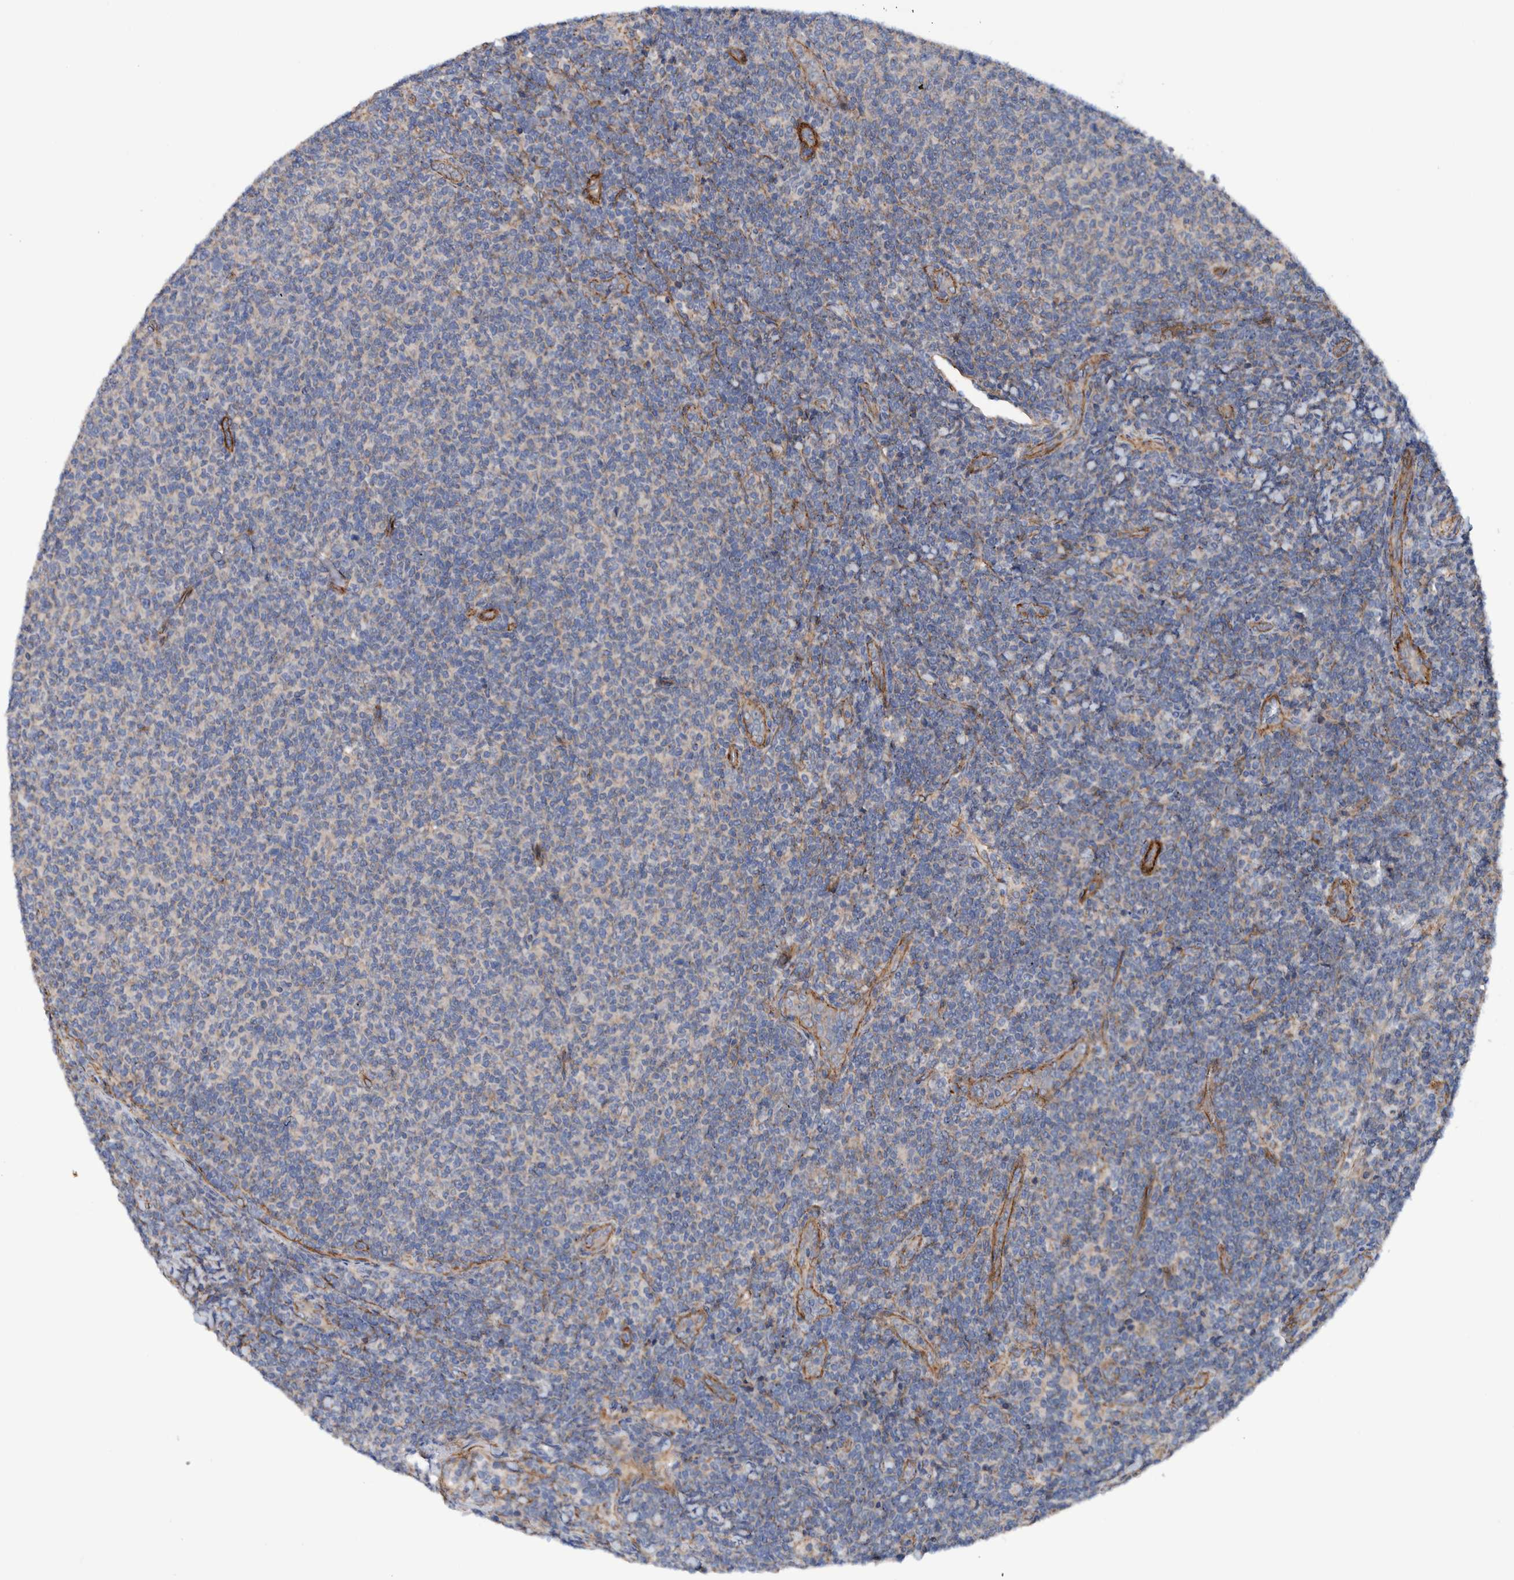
{"staining": {"intensity": "negative", "quantity": "none", "location": "none"}, "tissue": "lymphoma", "cell_type": "Tumor cells", "image_type": "cancer", "snomed": [{"axis": "morphology", "description": "Malignant lymphoma, non-Hodgkin's type, Low grade"}, {"axis": "topography", "description": "Lymph node"}], "caption": "Immunohistochemistry of human lymphoma reveals no positivity in tumor cells. Nuclei are stained in blue.", "gene": "SLC25A10", "patient": {"sex": "male", "age": 66}}